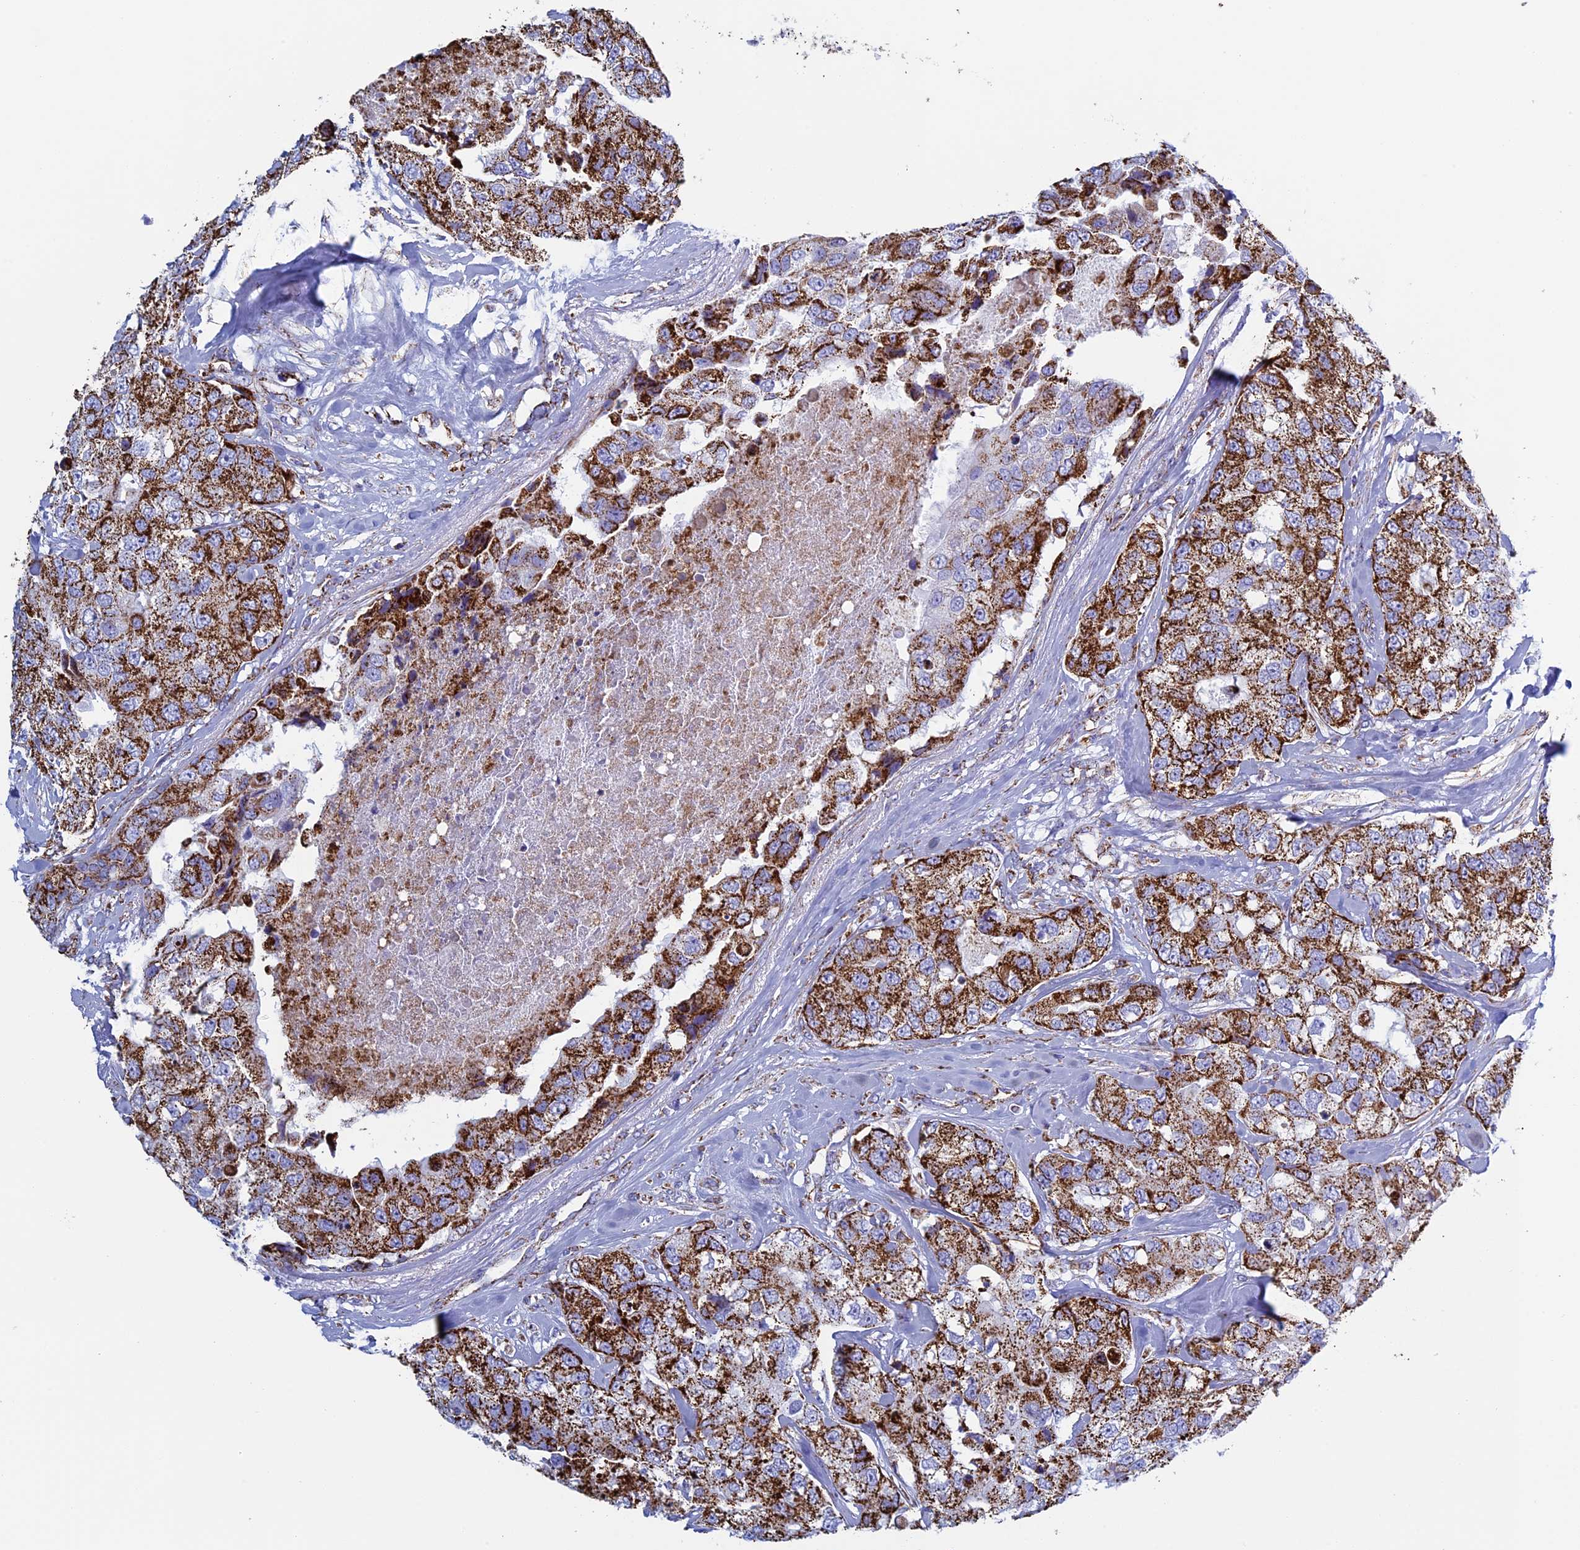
{"staining": {"intensity": "strong", "quantity": ">75%", "location": "cytoplasmic/membranous"}, "tissue": "breast cancer", "cell_type": "Tumor cells", "image_type": "cancer", "snomed": [{"axis": "morphology", "description": "Duct carcinoma"}, {"axis": "topography", "description": "Breast"}], "caption": "Breast intraductal carcinoma stained for a protein demonstrates strong cytoplasmic/membranous positivity in tumor cells.", "gene": "UQCRFS1", "patient": {"sex": "female", "age": 62}}